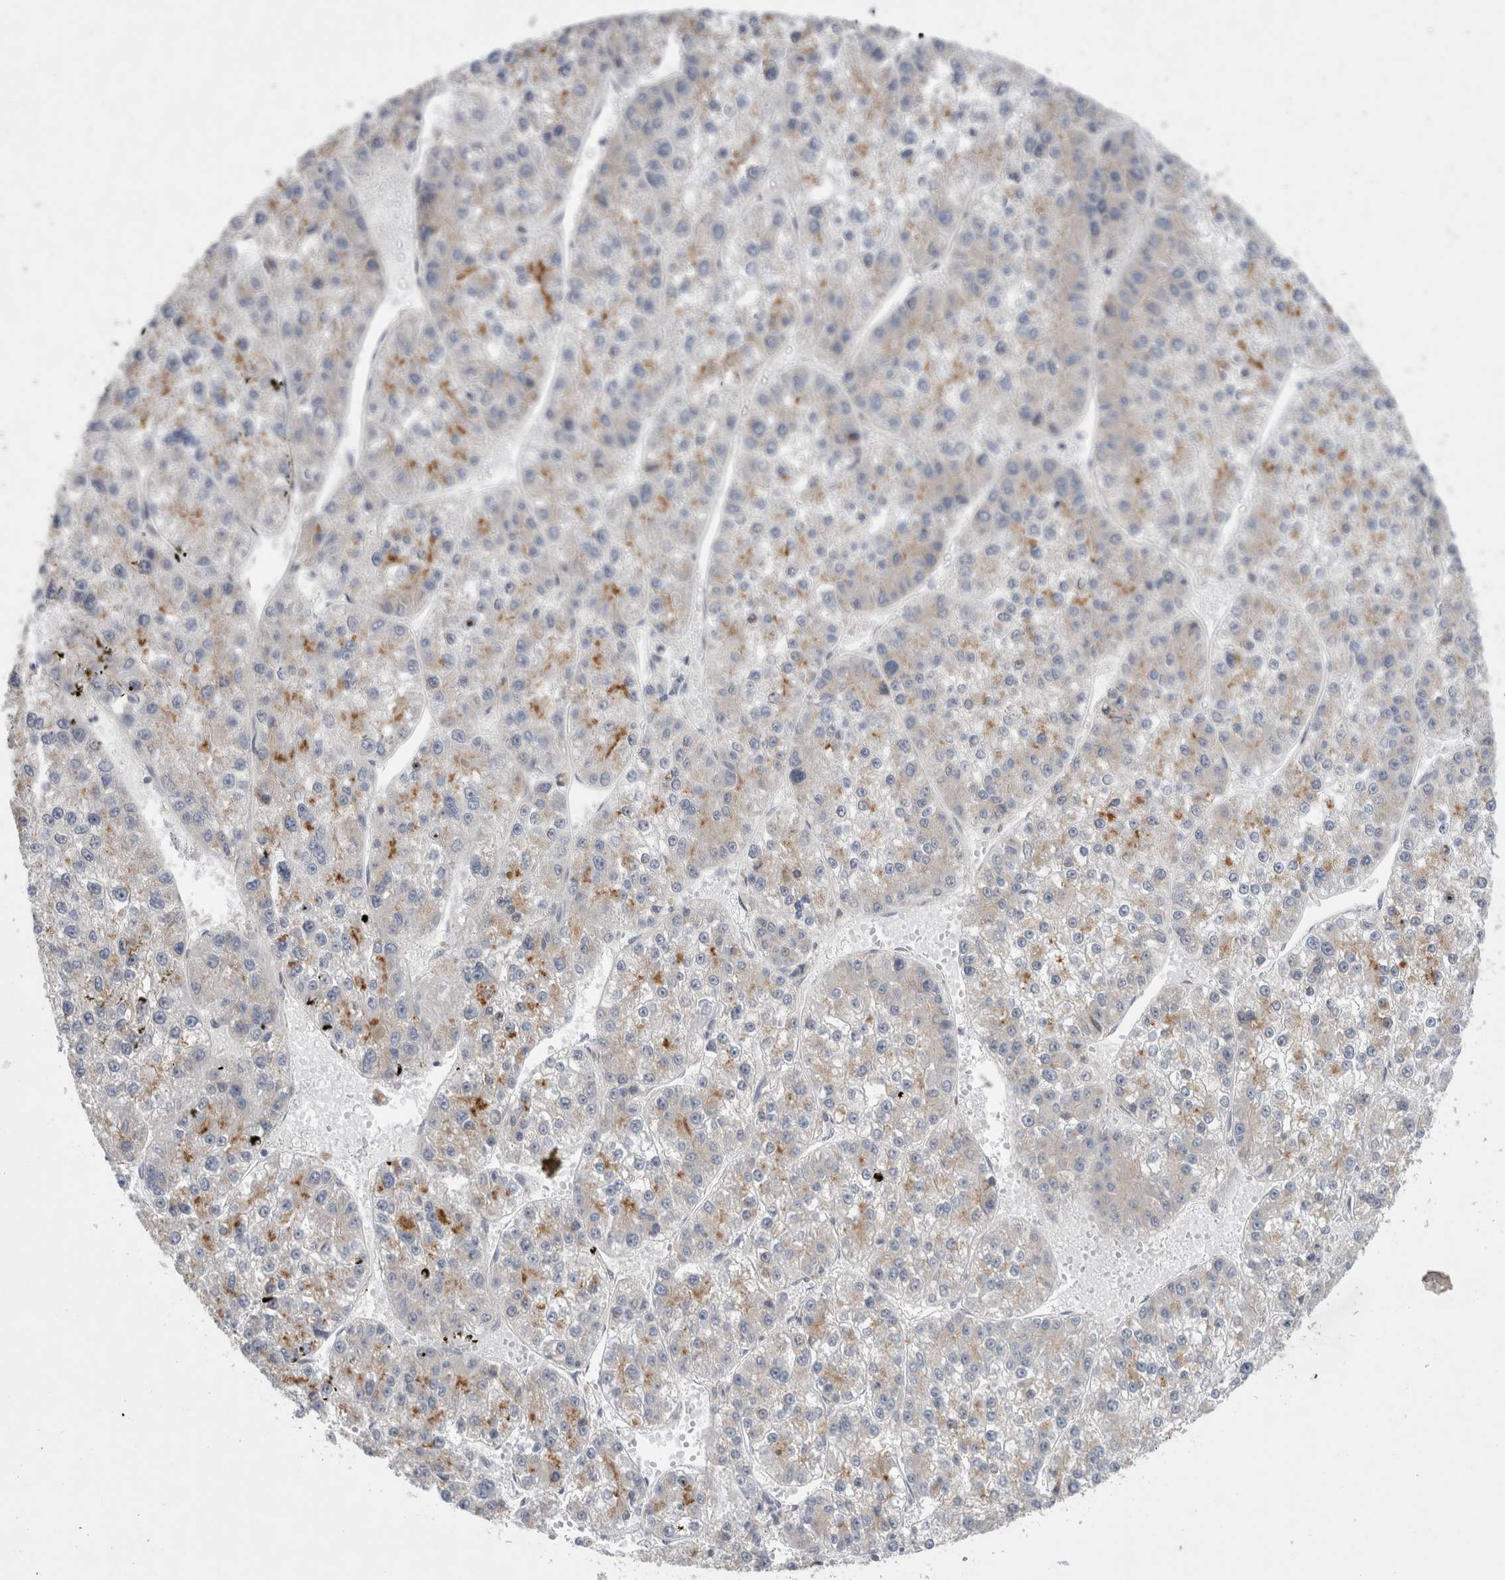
{"staining": {"intensity": "moderate", "quantity": "<25%", "location": "cytoplasmic/membranous"}, "tissue": "liver cancer", "cell_type": "Tumor cells", "image_type": "cancer", "snomed": [{"axis": "morphology", "description": "Carcinoma, Hepatocellular, NOS"}, {"axis": "topography", "description": "Liver"}], "caption": "Protein expression analysis of human liver cancer (hepatocellular carcinoma) reveals moderate cytoplasmic/membranous staining in about <25% of tumor cells. The protein is stained brown, and the nuclei are stained in blue (DAB (3,3'-diaminobenzidine) IHC with brightfield microscopy, high magnification).", "gene": "TRMT9B", "patient": {"sex": "female", "age": 73}}